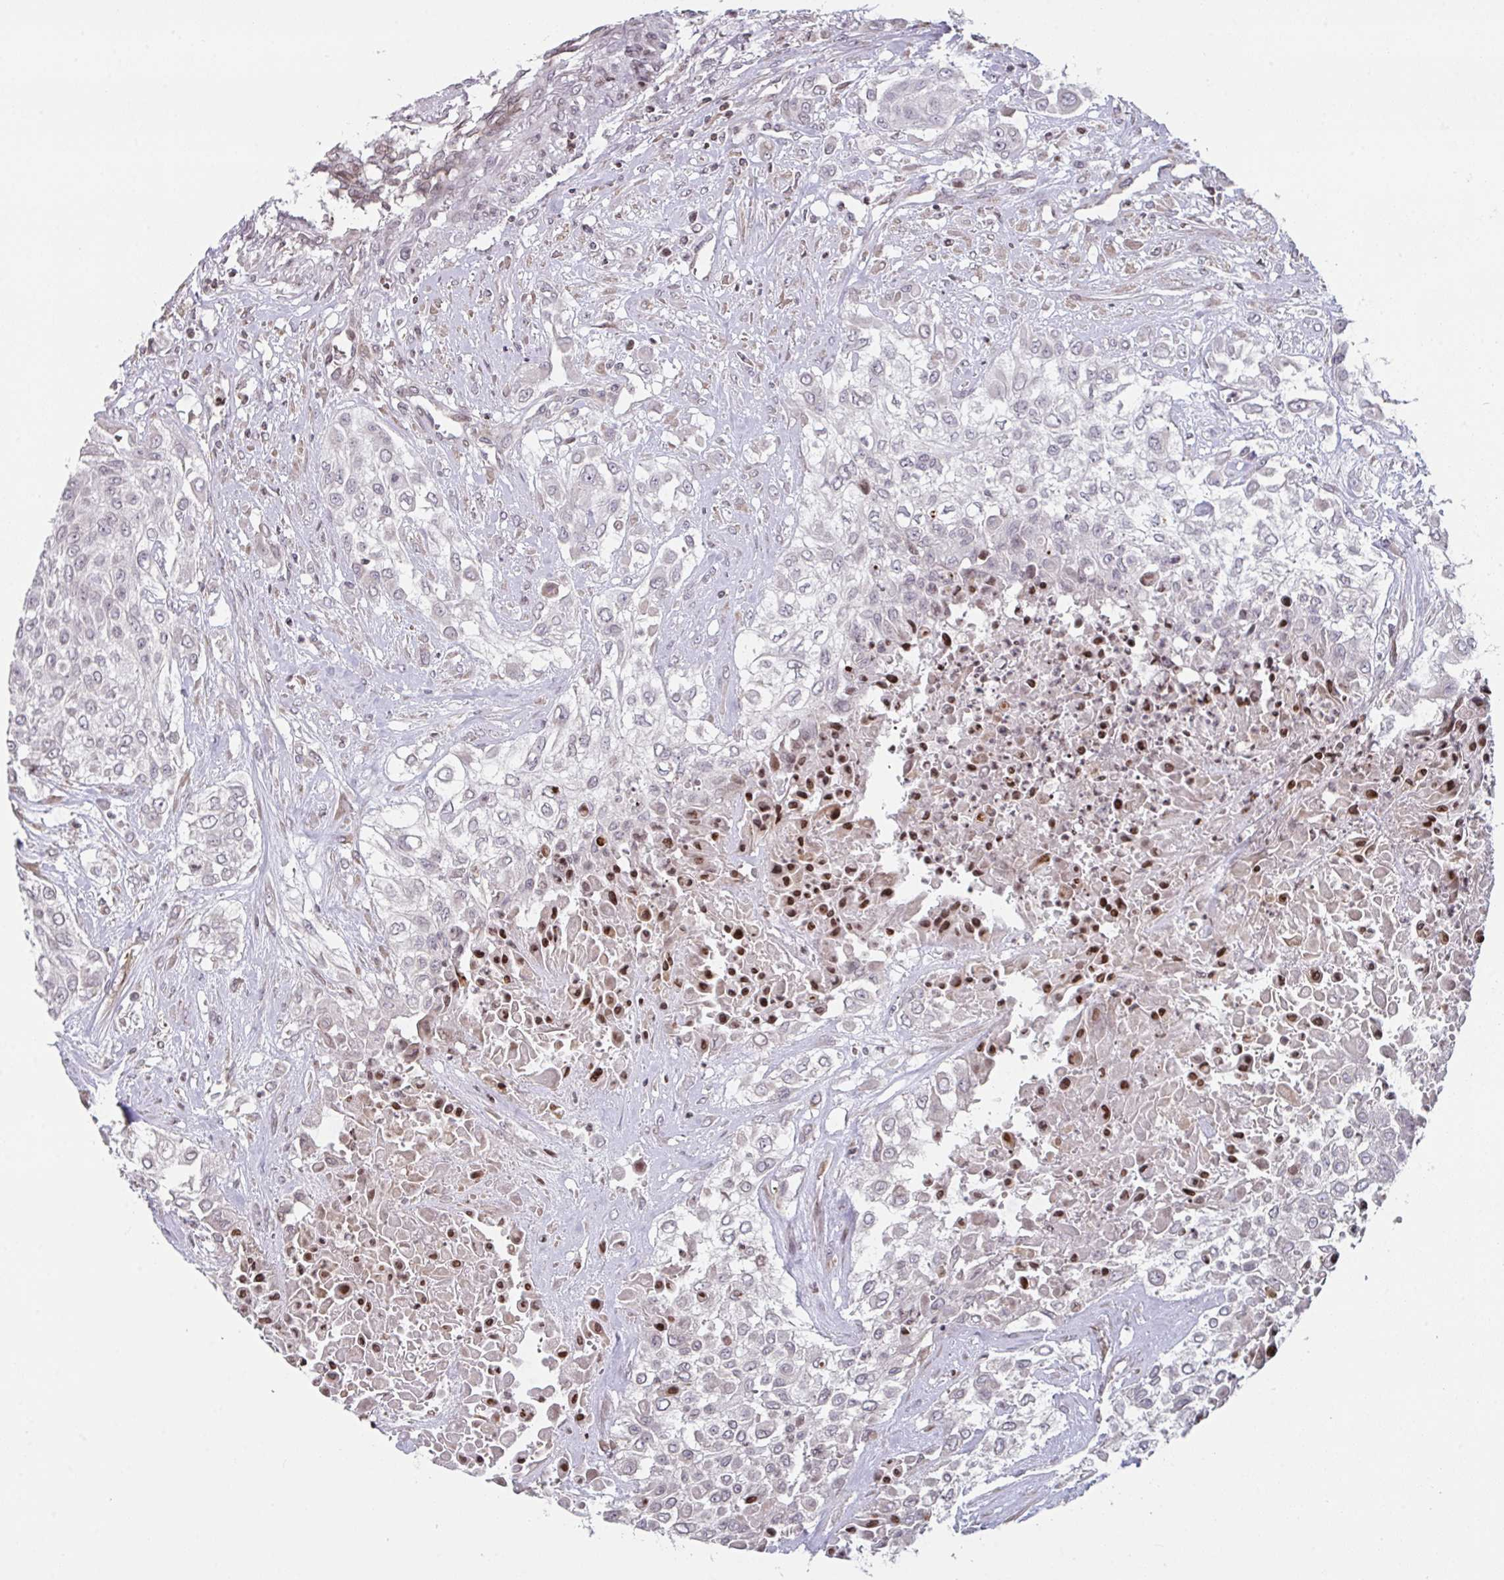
{"staining": {"intensity": "negative", "quantity": "none", "location": "none"}, "tissue": "urothelial cancer", "cell_type": "Tumor cells", "image_type": "cancer", "snomed": [{"axis": "morphology", "description": "Urothelial carcinoma, High grade"}, {"axis": "topography", "description": "Urinary bladder"}], "caption": "Immunohistochemistry (IHC) of human urothelial carcinoma (high-grade) shows no staining in tumor cells.", "gene": "PCDHB8", "patient": {"sex": "male", "age": 57}}